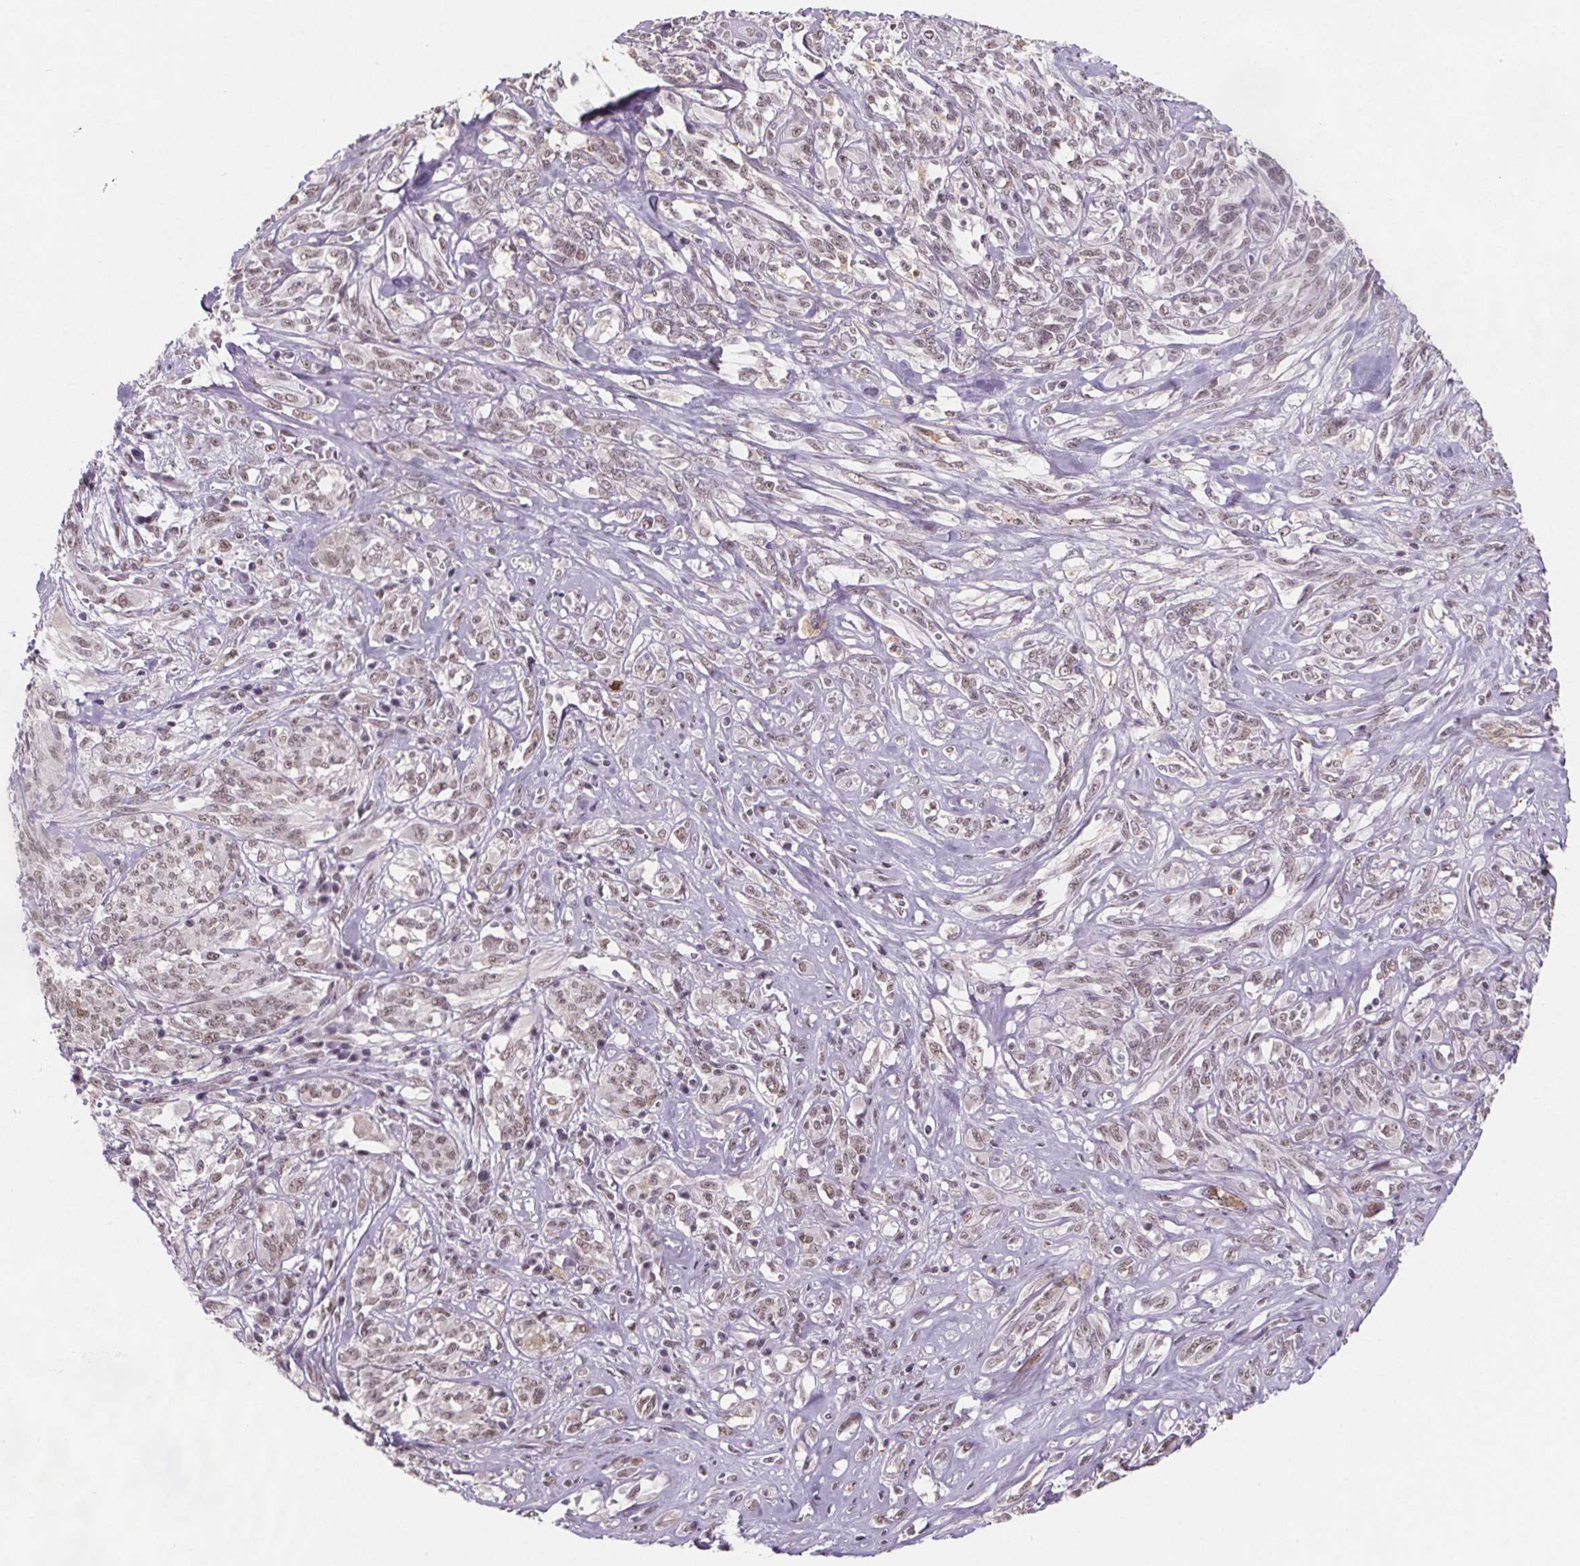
{"staining": {"intensity": "moderate", "quantity": ">75%", "location": "nuclear"}, "tissue": "melanoma", "cell_type": "Tumor cells", "image_type": "cancer", "snomed": [{"axis": "morphology", "description": "Malignant melanoma, NOS"}, {"axis": "topography", "description": "Skin"}], "caption": "An IHC micrograph of neoplastic tissue is shown. Protein staining in brown shows moderate nuclear positivity in melanoma within tumor cells.", "gene": "ZNF572", "patient": {"sex": "female", "age": 91}}